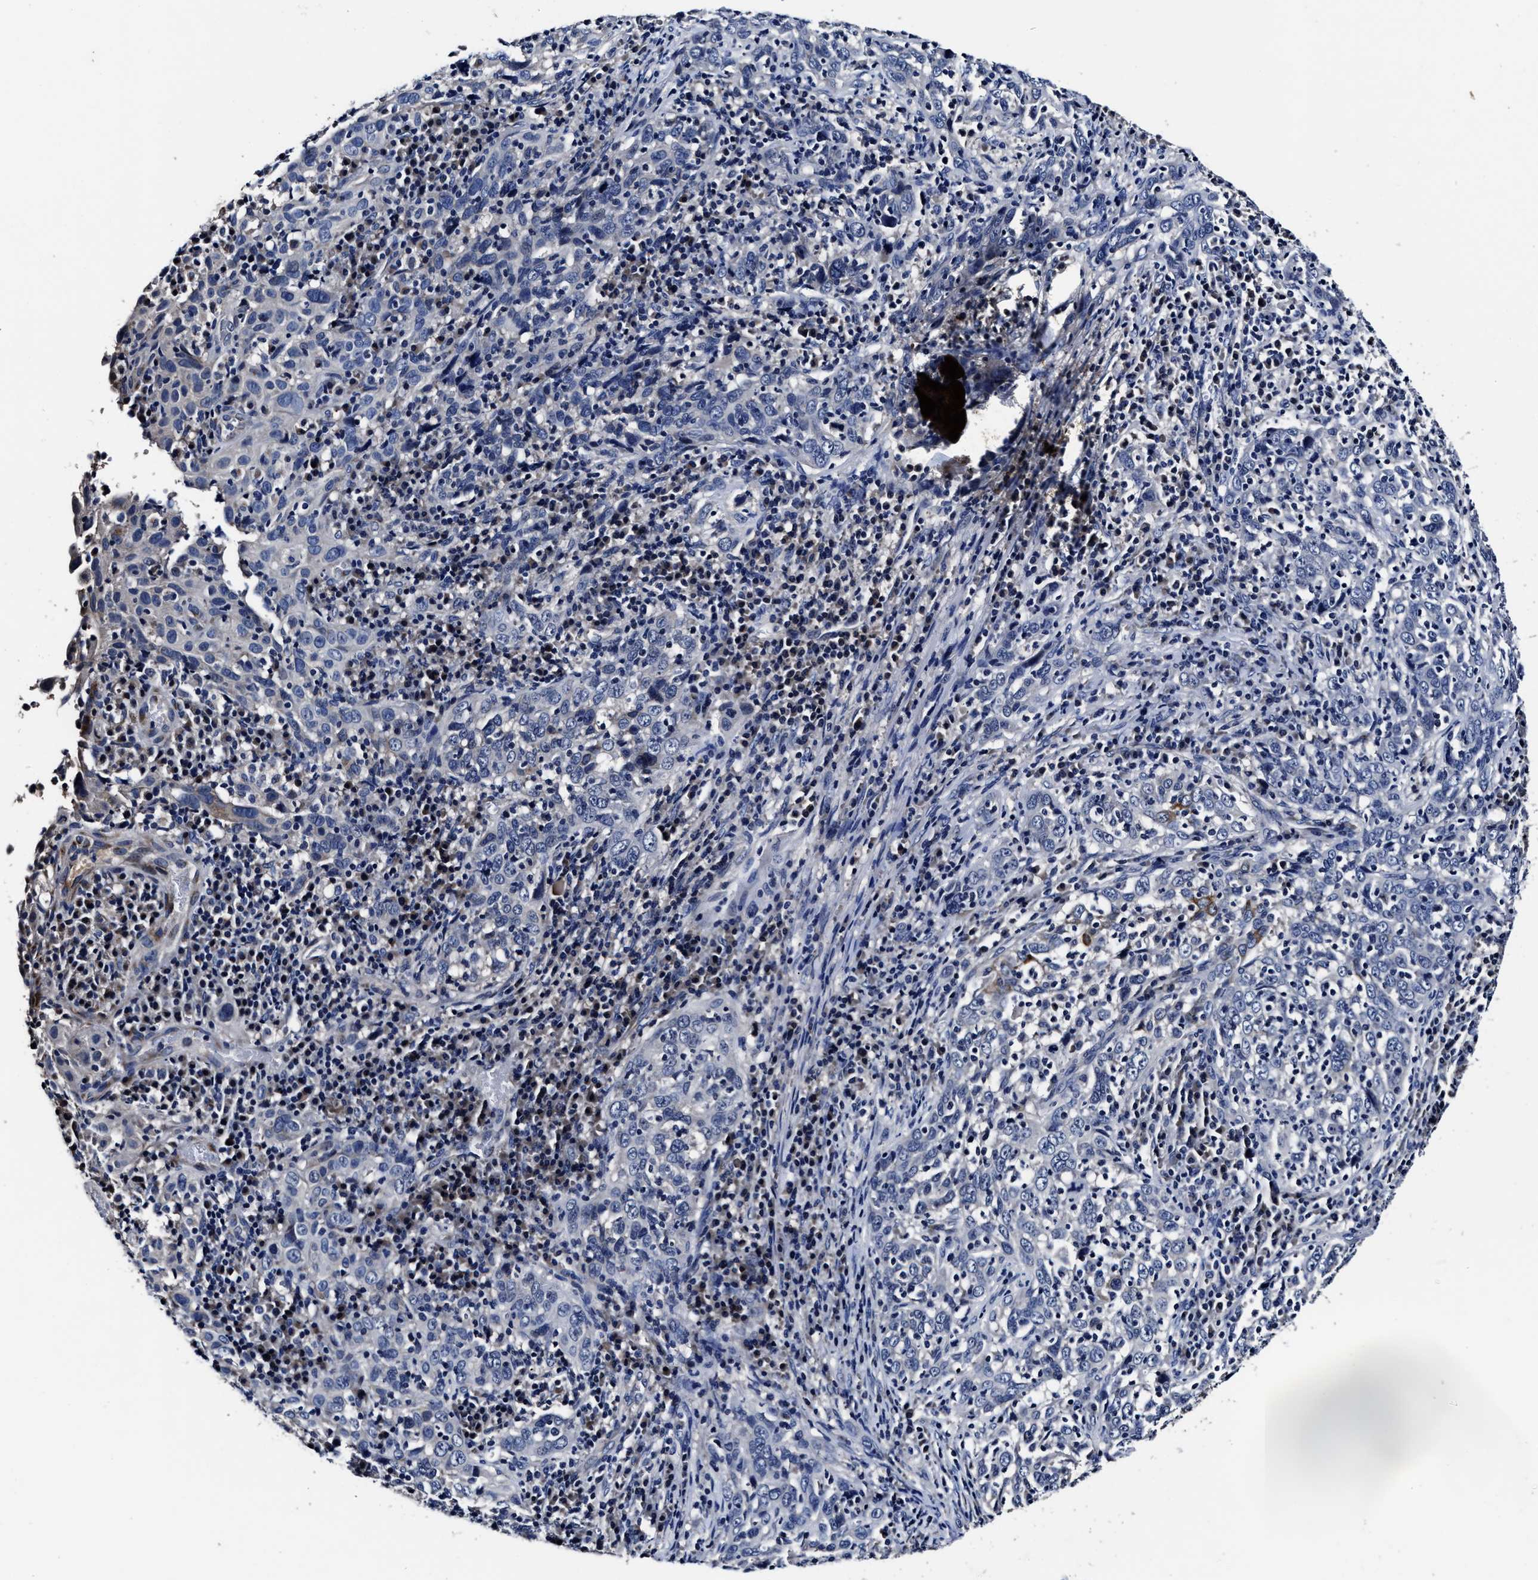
{"staining": {"intensity": "negative", "quantity": "none", "location": "none"}, "tissue": "cervical cancer", "cell_type": "Tumor cells", "image_type": "cancer", "snomed": [{"axis": "morphology", "description": "Squamous cell carcinoma, NOS"}, {"axis": "topography", "description": "Cervix"}], "caption": "DAB (3,3'-diaminobenzidine) immunohistochemical staining of human squamous cell carcinoma (cervical) exhibits no significant staining in tumor cells.", "gene": "OLFML2A", "patient": {"sex": "female", "age": 46}}